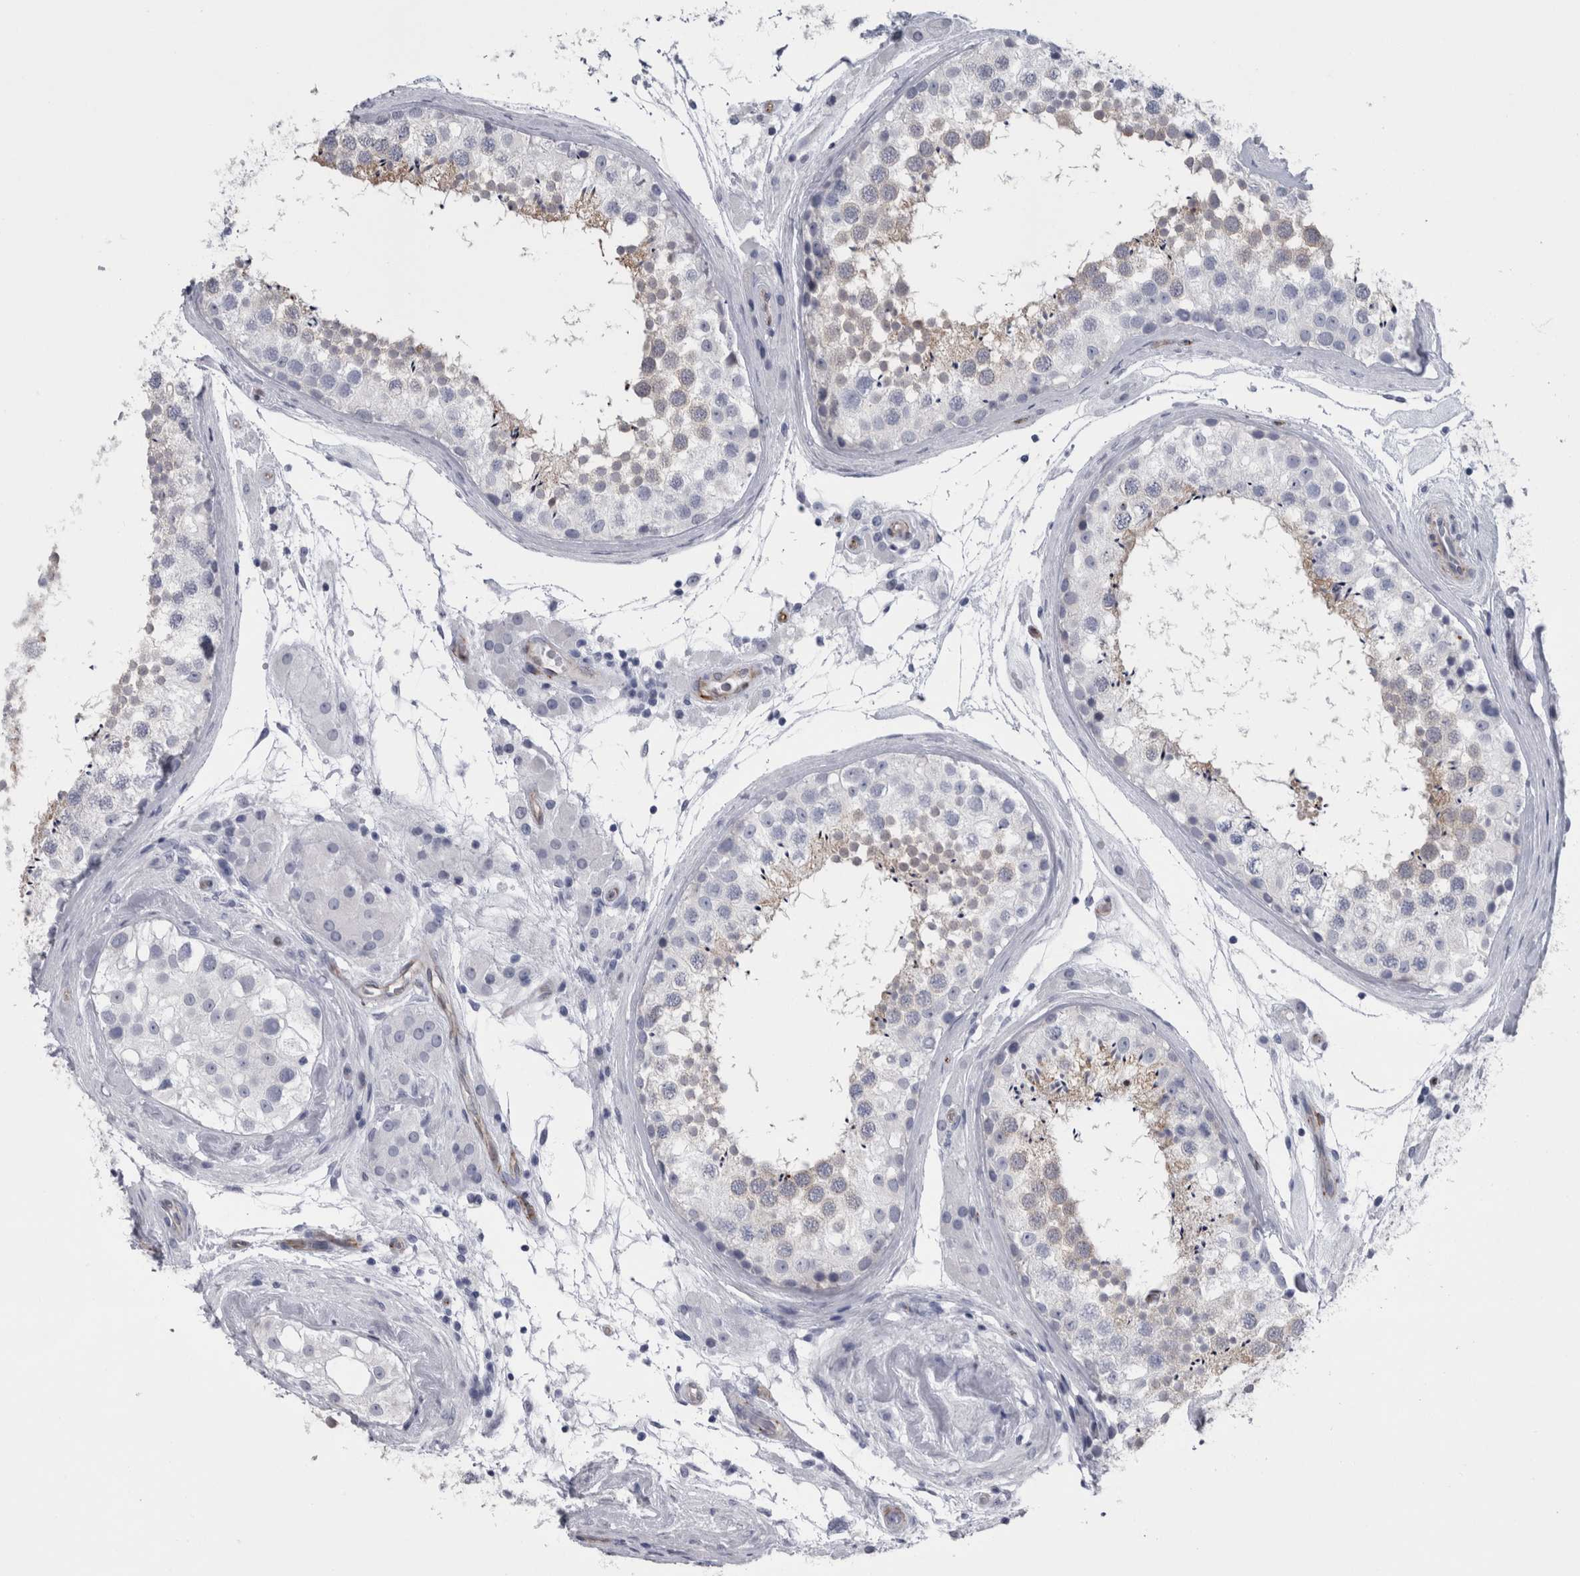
{"staining": {"intensity": "weak", "quantity": "<25%", "location": "cytoplasmic/membranous"}, "tissue": "testis", "cell_type": "Cells in seminiferous ducts", "image_type": "normal", "snomed": [{"axis": "morphology", "description": "Normal tissue, NOS"}, {"axis": "topography", "description": "Testis"}], "caption": "This image is of unremarkable testis stained with immunohistochemistry (IHC) to label a protein in brown with the nuclei are counter-stained blue. There is no positivity in cells in seminiferous ducts. The staining is performed using DAB brown chromogen with nuclei counter-stained in using hematoxylin.", "gene": "VWDE", "patient": {"sex": "male", "age": 46}}